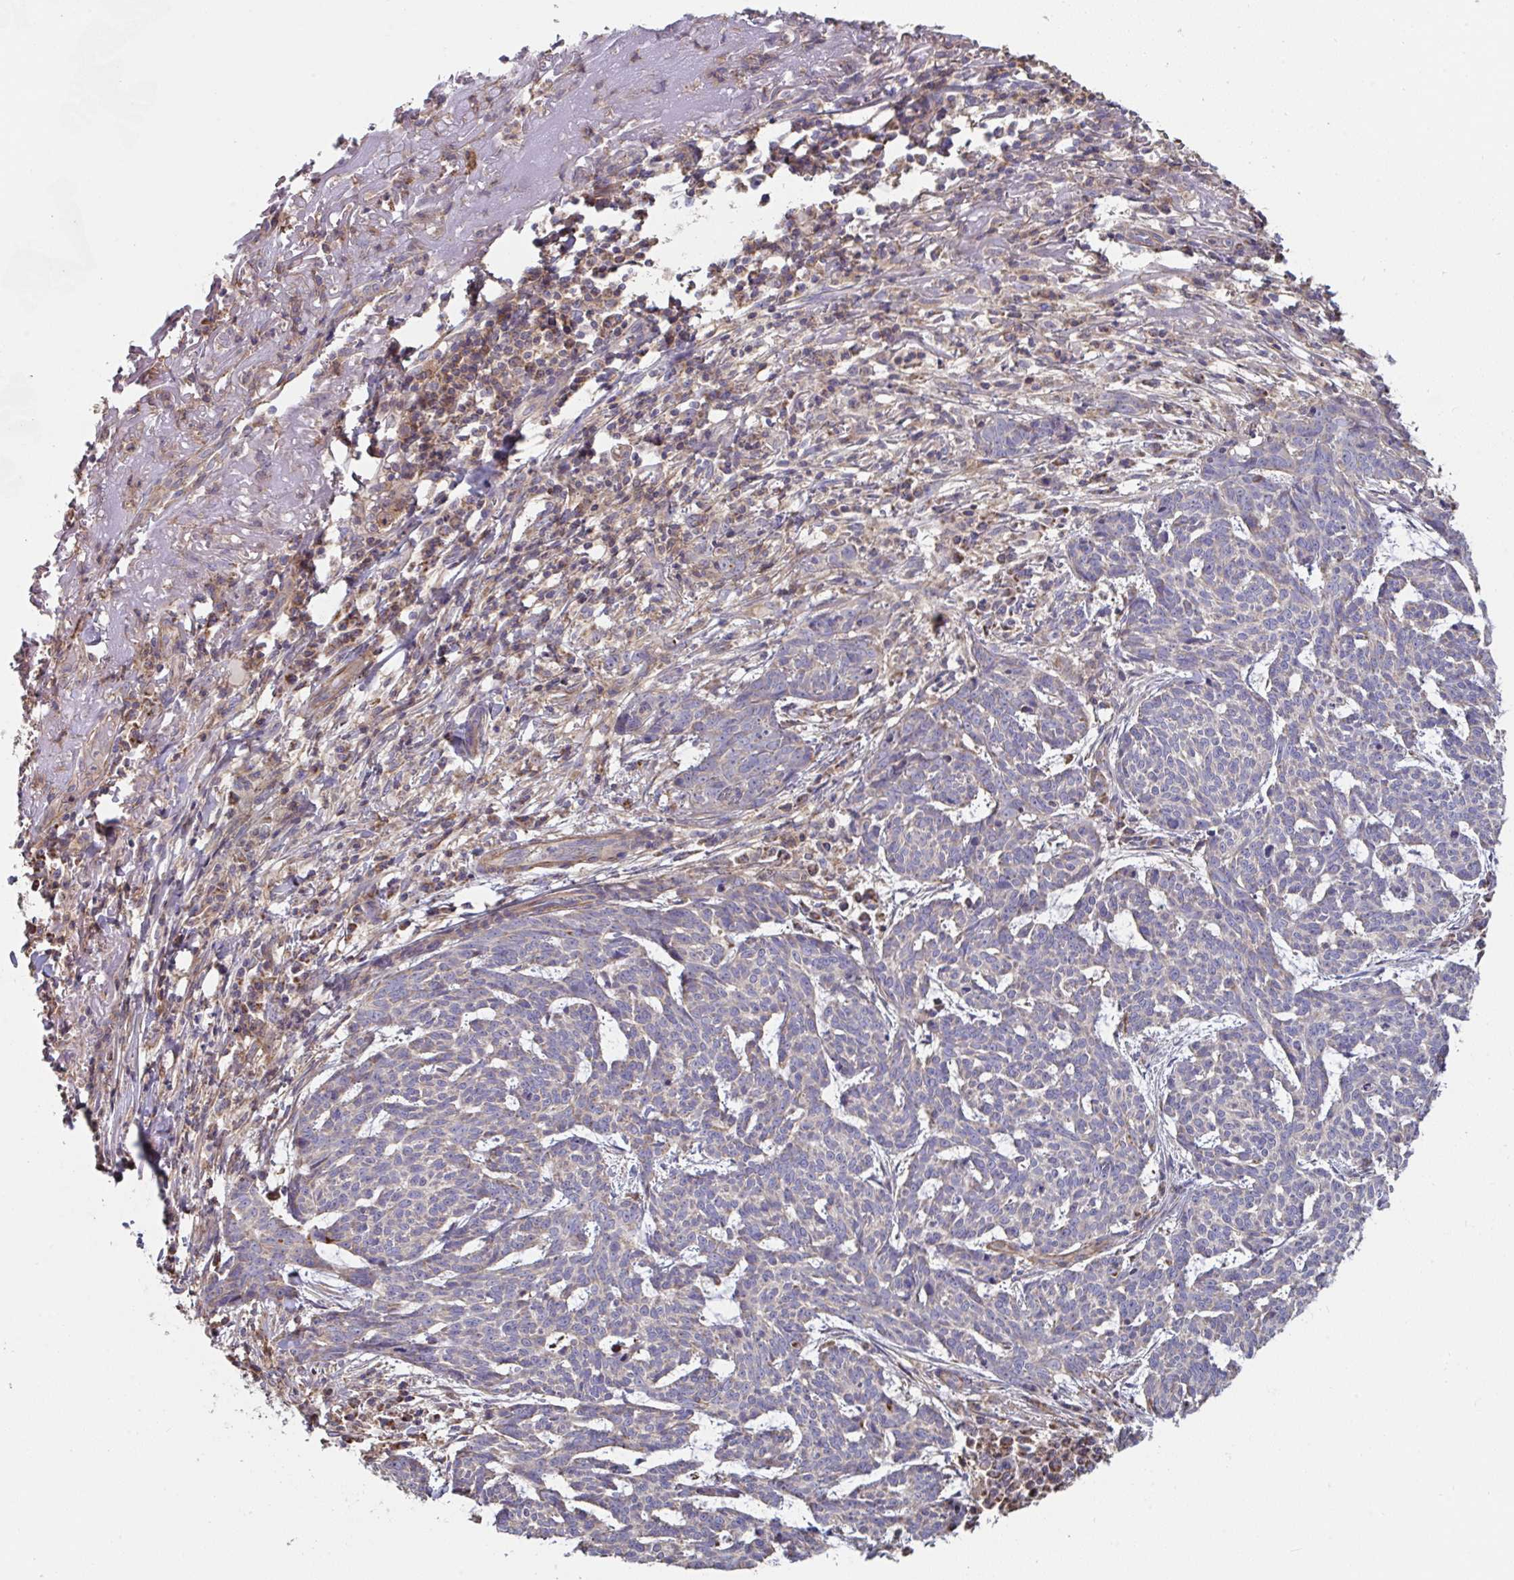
{"staining": {"intensity": "negative", "quantity": "none", "location": "none"}, "tissue": "skin cancer", "cell_type": "Tumor cells", "image_type": "cancer", "snomed": [{"axis": "morphology", "description": "Basal cell carcinoma"}, {"axis": "topography", "description": "Skin"}], "caption": "This is a histopathology image of IHC staining of basal cell carcinoma (skin), which shows no staining in tumor cells. (DAB immunohistochemistry, high magnification).", "gene": "DZANK1", "patient": {"sex": "female", "age": 93}}